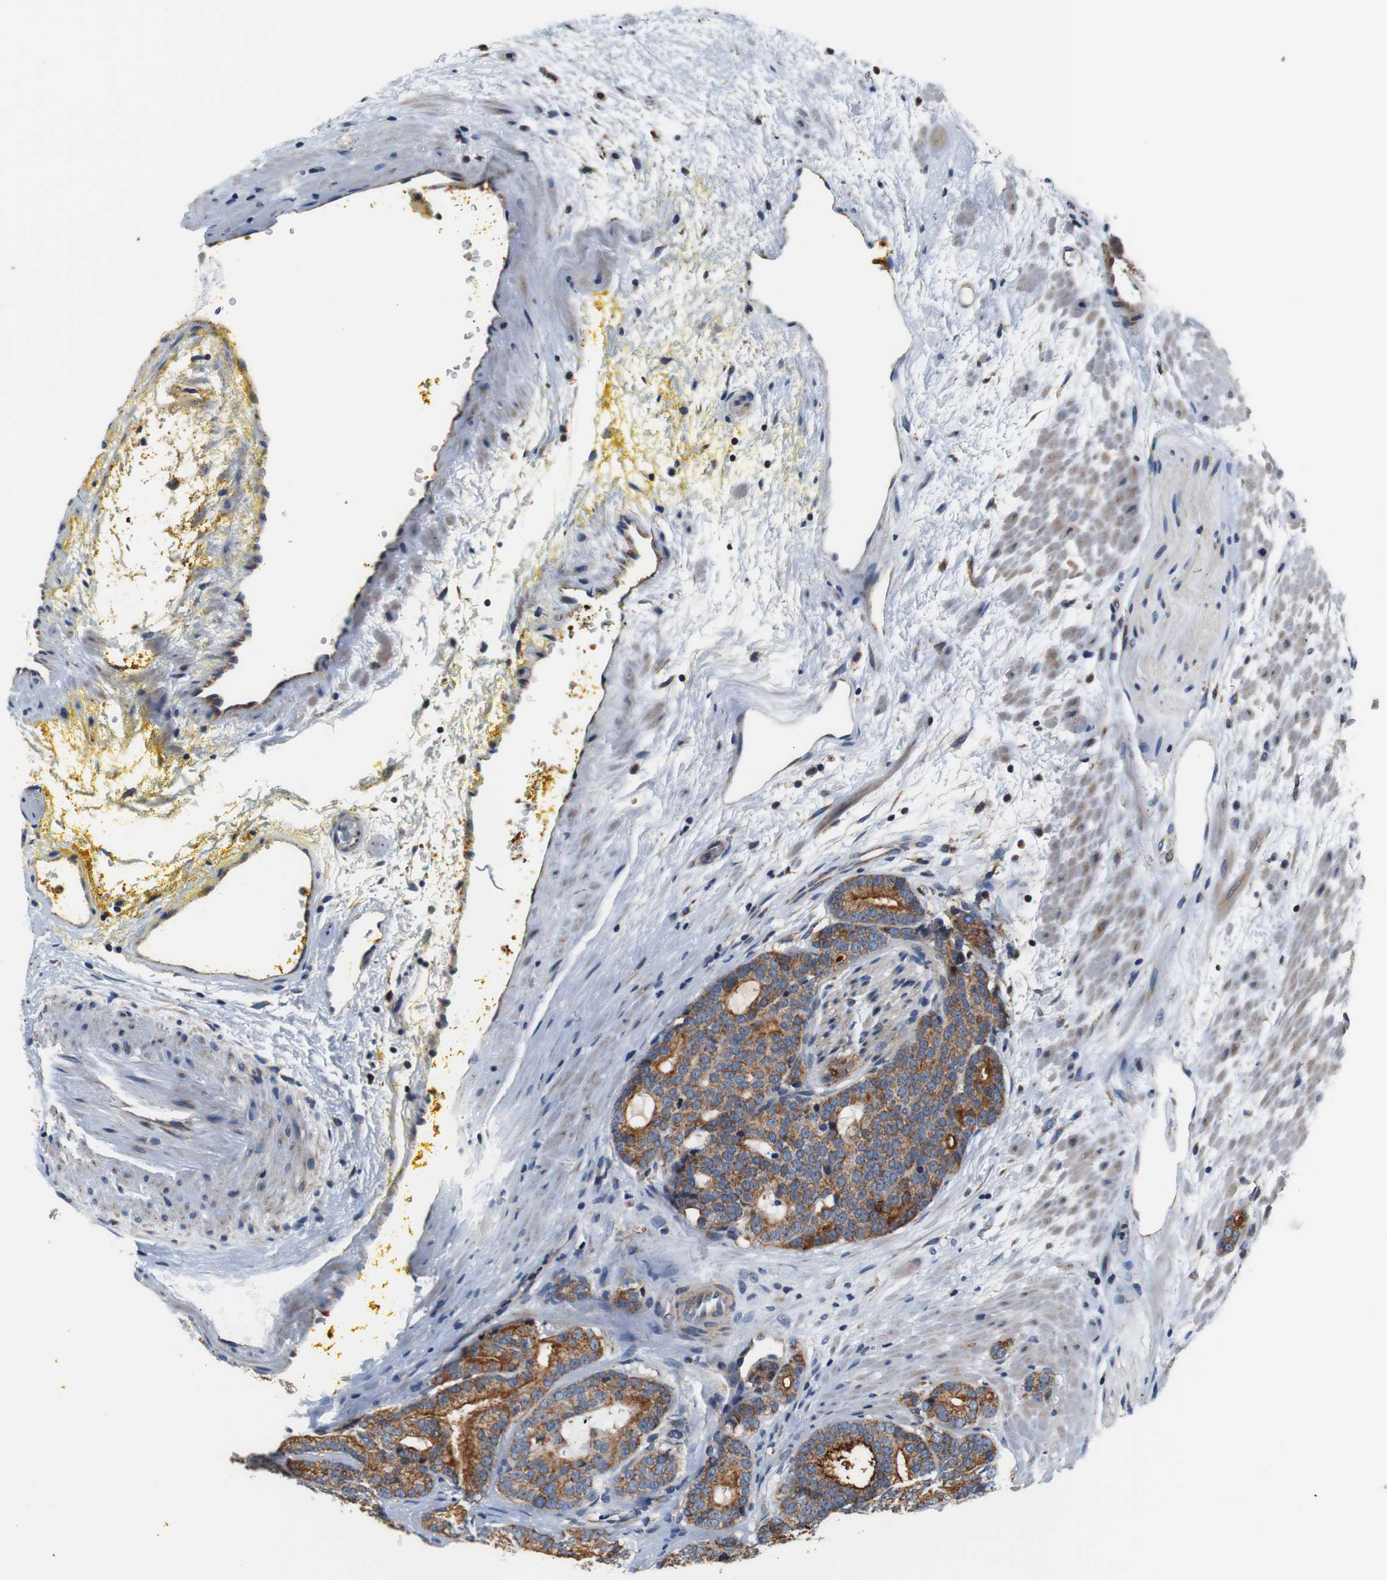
{"staining": {"intensity": "moderate", "quantity": ">75%", "location": "cytoplasmic/membranous"}, "tissue": "prostate cancer", "cell_type": "Tumor cells", "image_type": "cancer", "snomed": [{"axis": "morphology", "description": "Adenocarcinoma, High grade"}, {"axis": "topography", "description": "Prostate"}], "caption": "Immunohistochemistry (IHC) (DAB) staining of human high-grade adenocarcinoma (prostate) shows moderate cytoplasmic/membranous protein staining in approximately >75% of tumor cells.", "gene": "LRP4", "patient": {"sex": "male", "age": 61}}